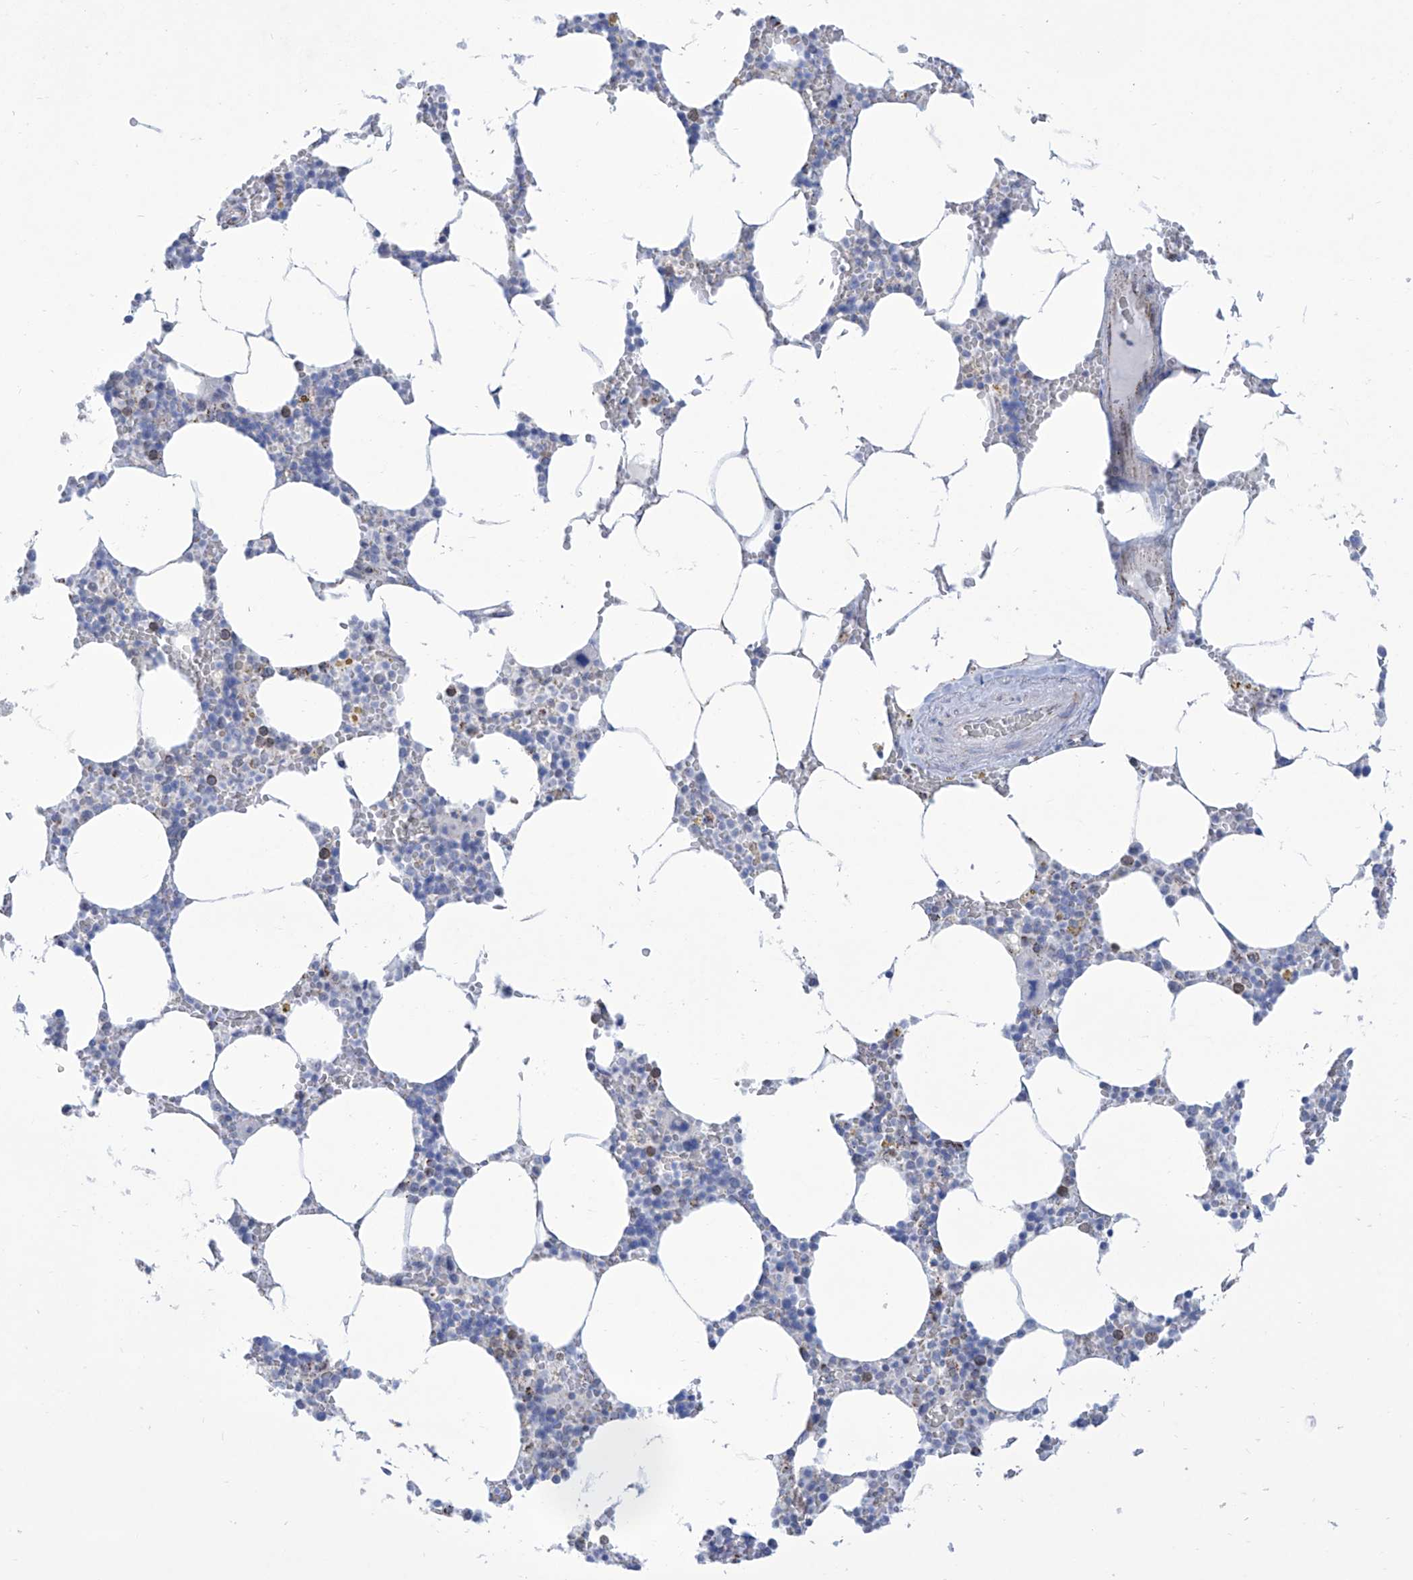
{"staining": {"intensity": "moderate", "quantity": "<25%", "location": "cytoplasmic/membranous"}, "tissue": "bone marrow", "cell_type": "Hematopoietic cells", "image_type": "normal", "snomed": [{"axis": "morphology", "description": "Normal tissue, NOS"}, {"axis": "topography", "description": "Bone marrow"}], "caption": "Immunohistochemical staining of unremarkable human bone marrow shows moderate cytoplasmic/membranous protein expression in about <25% of hematopoietic cells. Nuclei are stained in blue.", "gene": "ALDH6A1", "patient": {"sex": "male", "age": 70}}